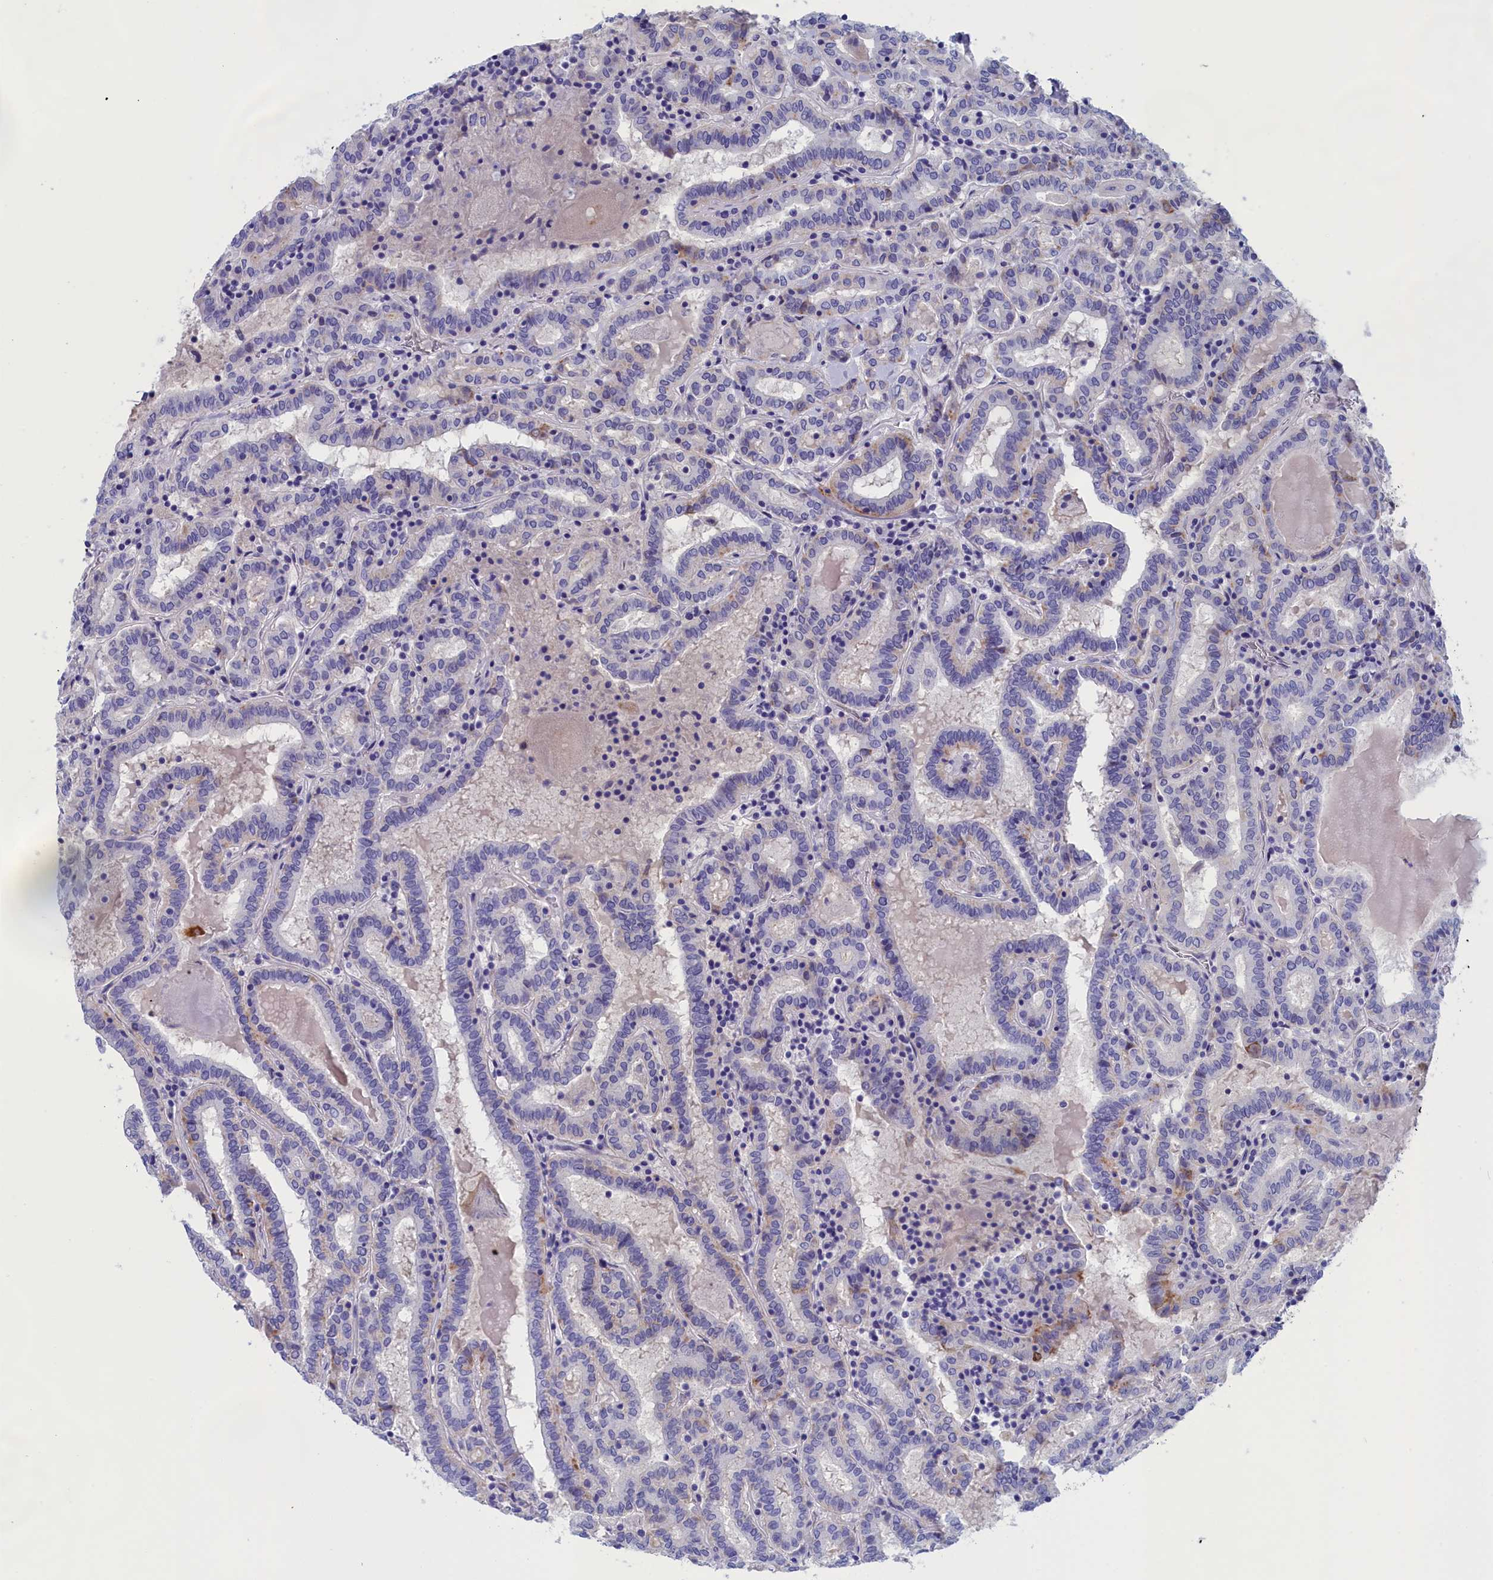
{"staining": {"intensity": "moderate", "quantity": "<25%", "location": "cytoplasmic/membranous"}, "tissue": "thyroid cancer", "cell_type": "Tumor cells", "image_type": "cancer", "snomed": [{"axis": "morphology", "description": "Papillary adenocarcinoma, NOS"}, {"axis": "topography", "description": "Thyroid gland"}], "caption": "DAB (3,3'-diaminobenzidine) immunohistochemical staining of human thyroid papillary adenocarcinoma exhibits moderate cytoplasmic/membranous protein expression in approximately <25% of tumor cells. (Stains: DAB (3,3'-diaminobenzidine) in brown, nuclei in blue, Microscopy: brightfield microscopy at high magnification).", "gene": "ANKRD2", "patient": {"sex": "female", "age": 72}}